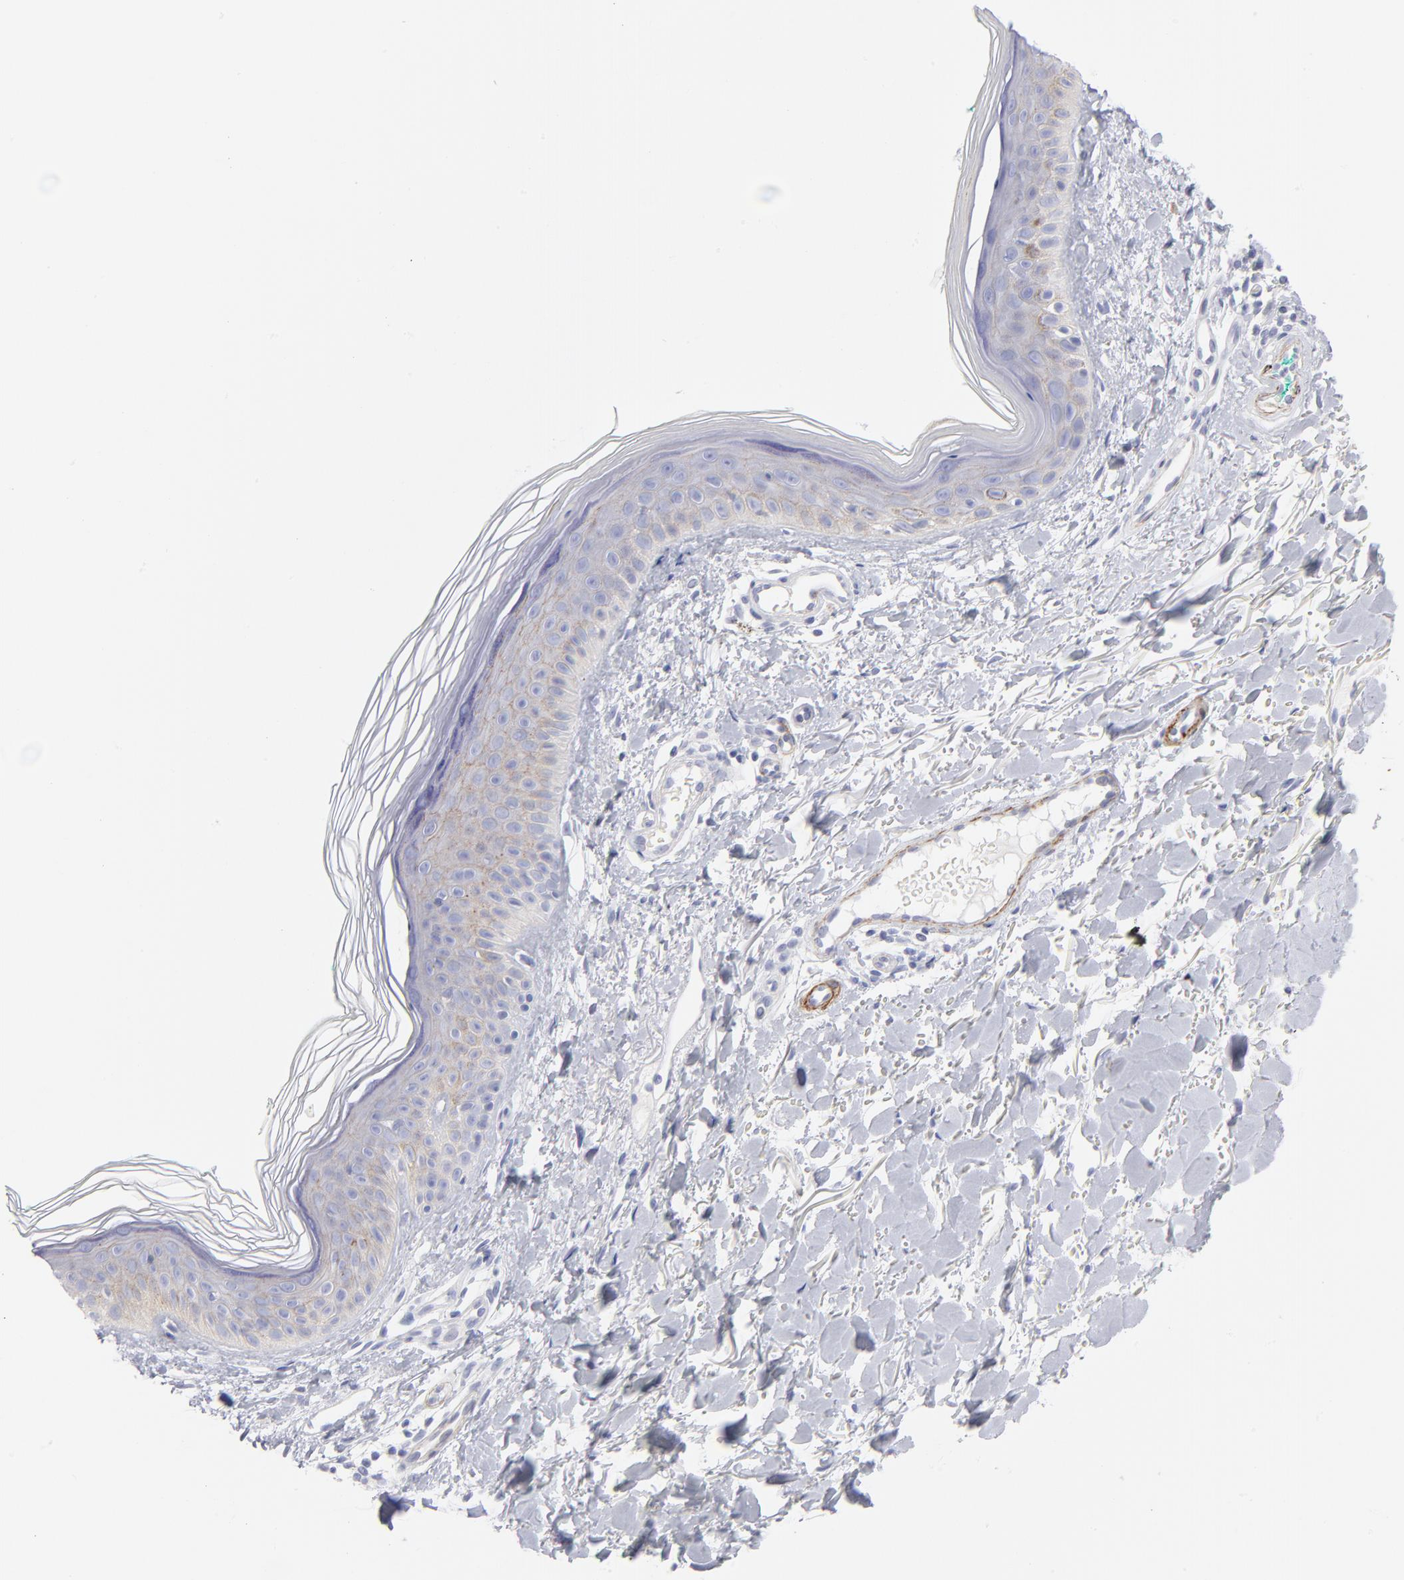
{"staining": {"intensity": "negative", "quantity": "none", "location": "none"}, "tissue": "skin", "cell_type": "Fibroblasts", "image_type": "normal", "snomed": [{"axis": "morphology", "description": "Normal tissue, NOS"}, {"axis": "topography", "description": "Skin"}], "caption": "Skin stained for a protein using immunohistochemistry (IHC) reveals no expression fibroblasts.", "gene": "ACTA2", "patient": {"sex": "male", "age": 71}}